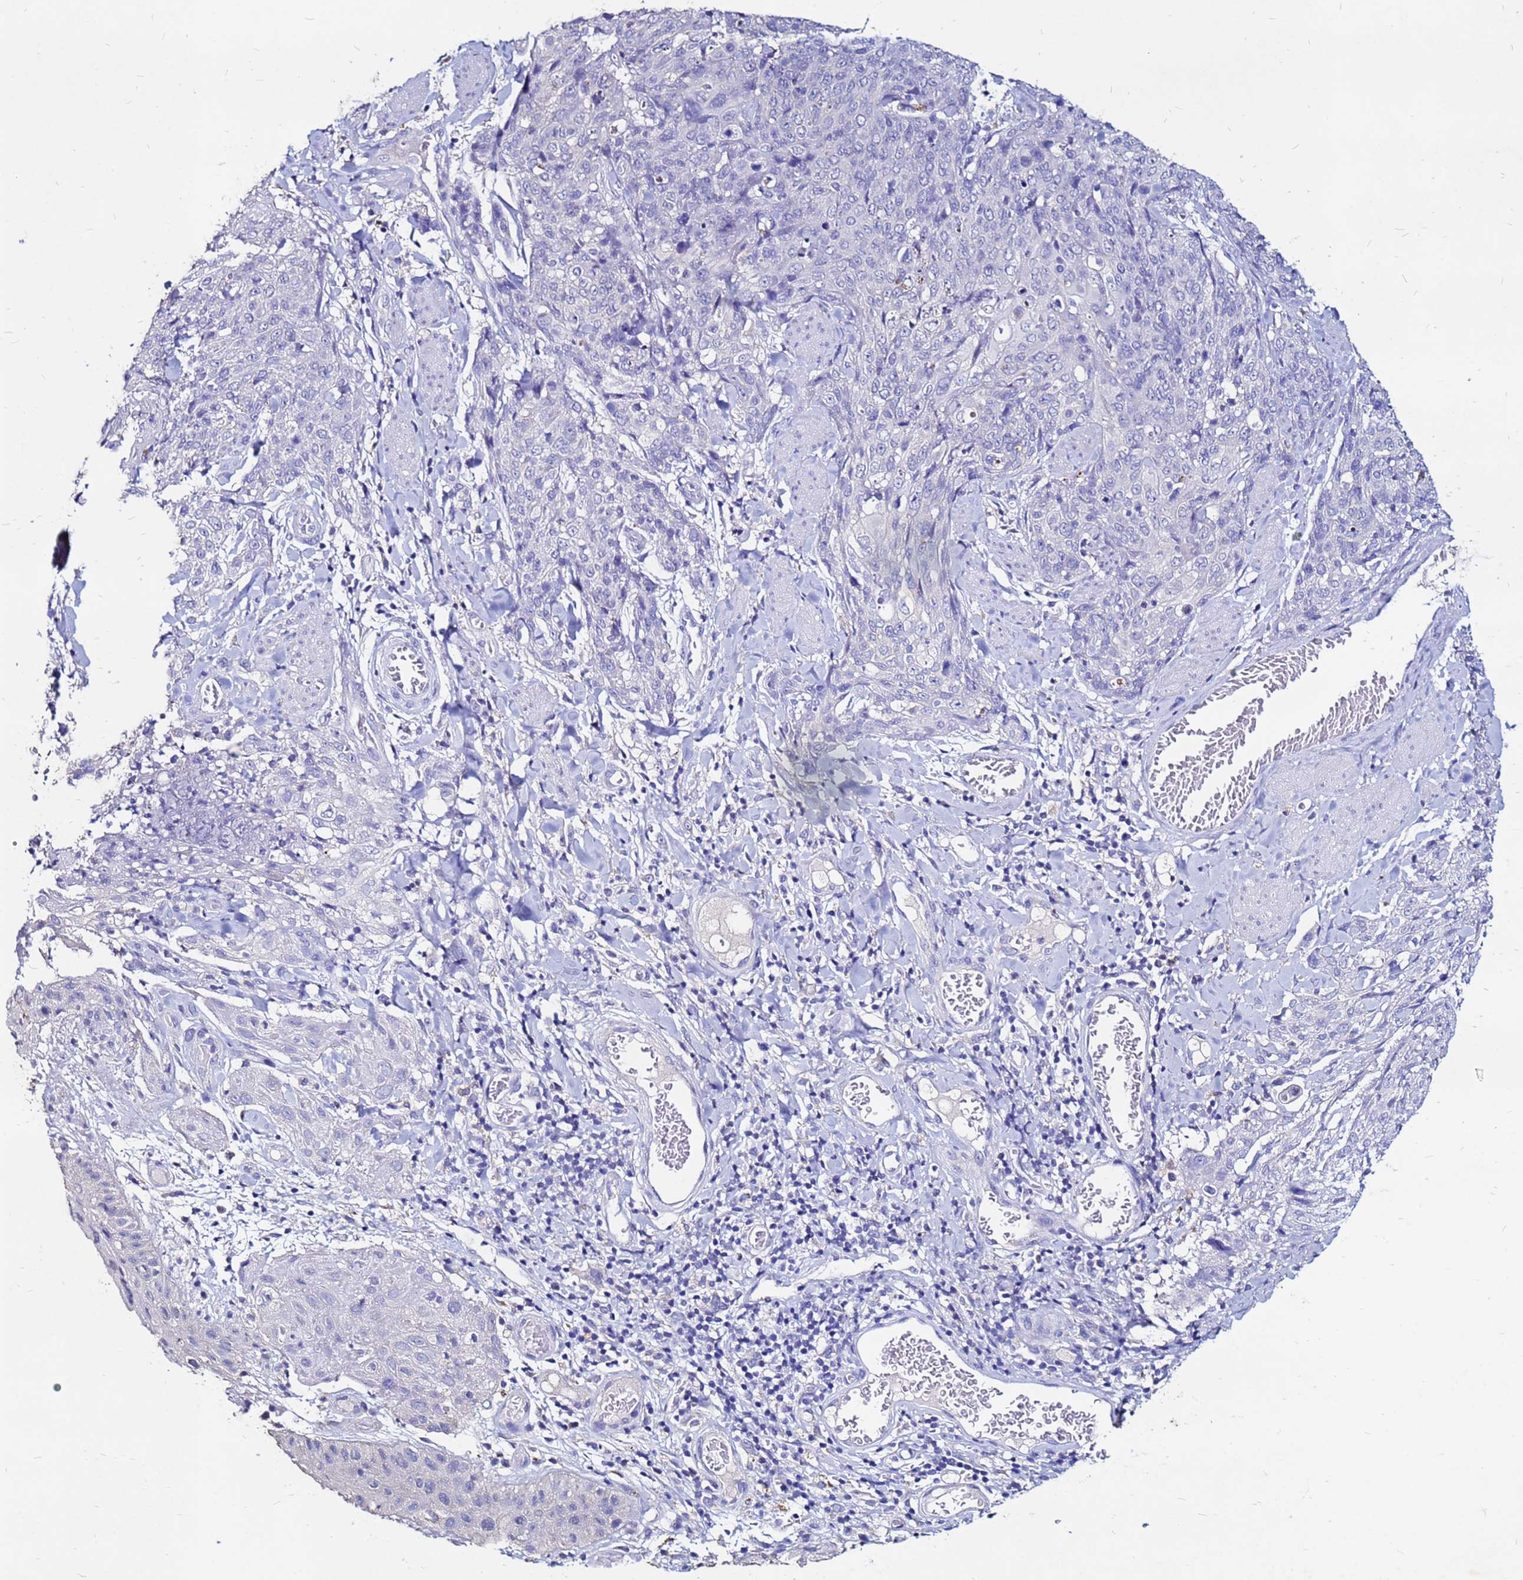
{"staining": {"intensity": "negative", "quantity": "none", "location": "none"}, "tissue": "skin cancer", "cell_type": "Tumor cells", "image_type": "cancer", "snomed": [{"axis": "morphology", "description": "Squamous cell carcinoma, NOS"}, {"axis": "topography", "description": "Skin"}, {"axis": "topography", "description": "Vulva"}], "caption": "IHC histopathology image of neoplastic tissue: human skin cancer (squamous cell carcinoma) stained with DAB reveals no significant protein staining in tumor cells.", "gene": "FAM183A", "patient": {"sex": "female", "age": 85}}